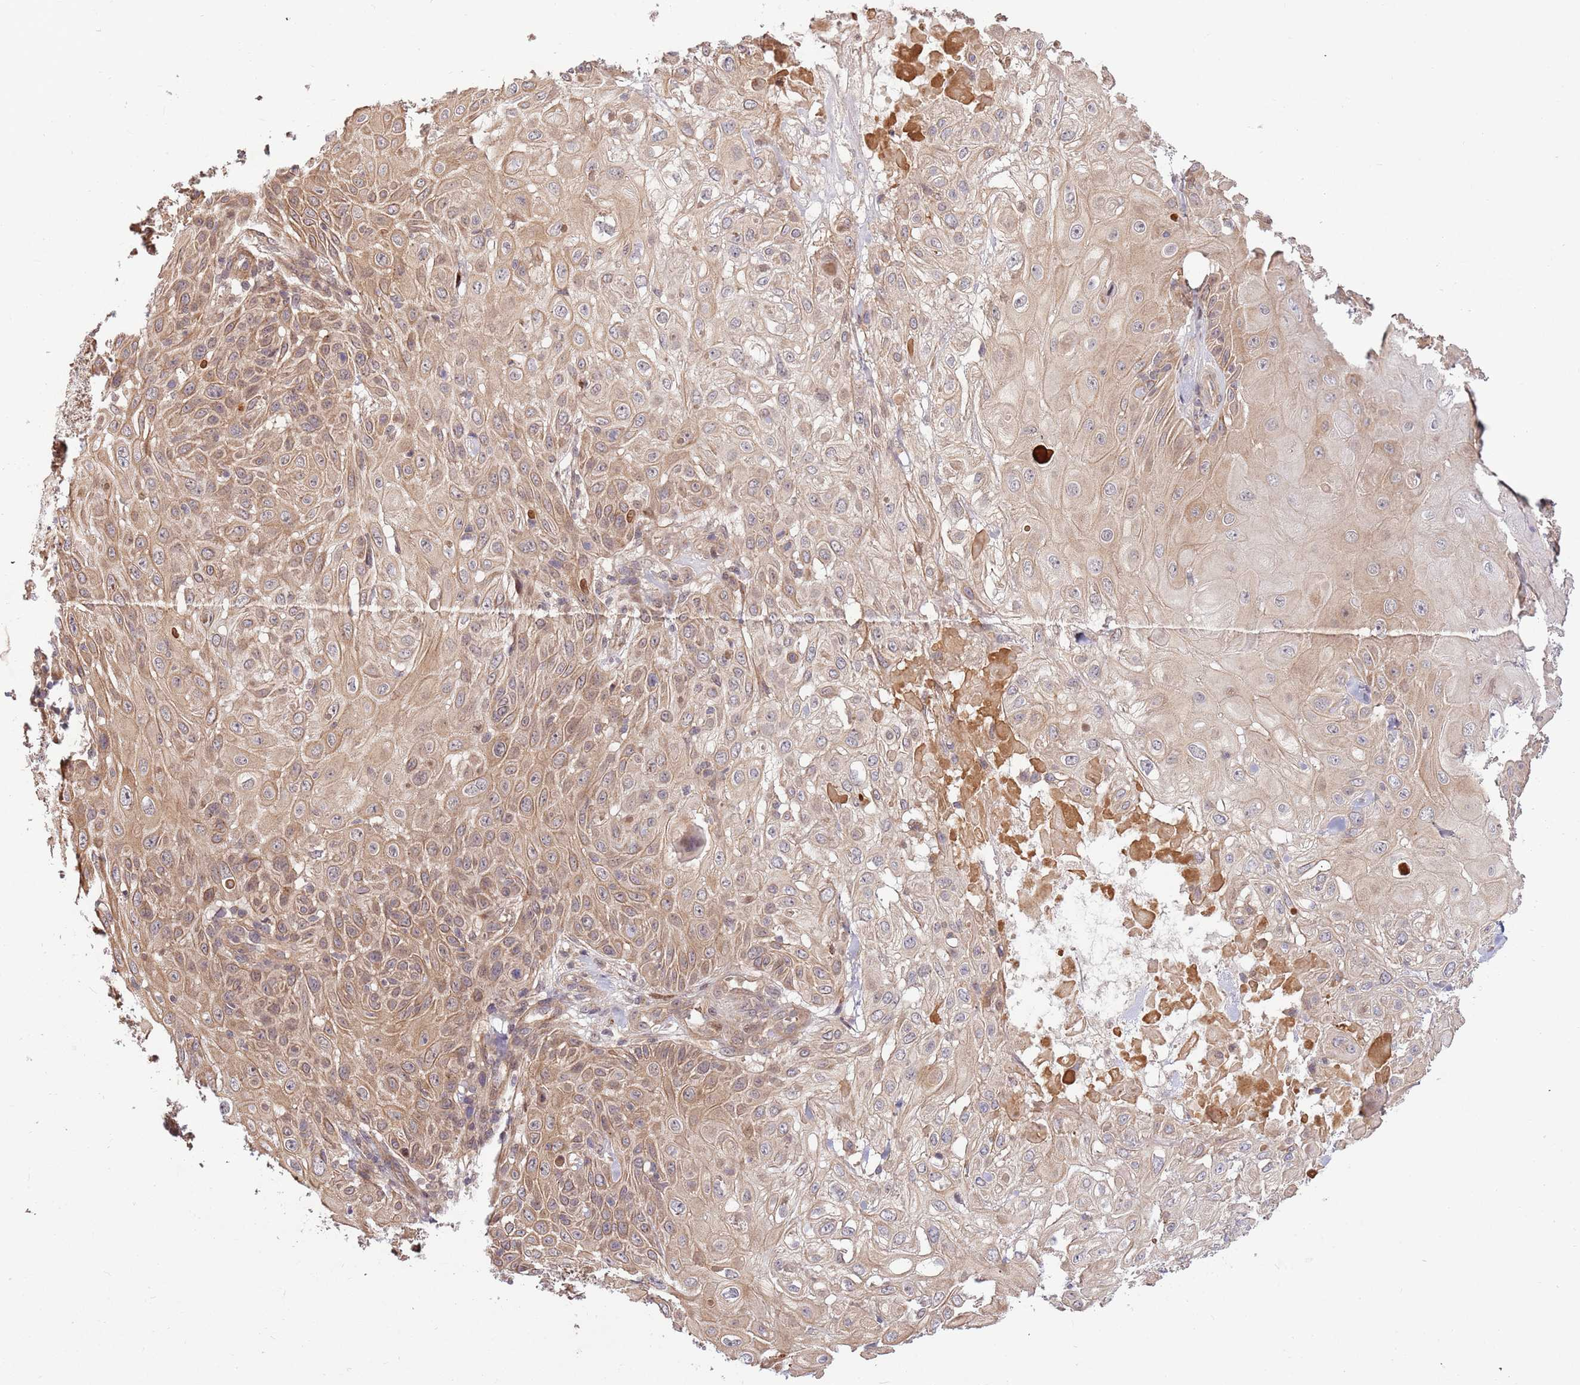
{"staining": {"intensity": "moderate", "quantity": "25%-75%", "location": "cytoplasmic/membranous"}, "tissue": "skin cancer", "cell_type": "Tumor cells", "image_type": "cancer", "snomed": [{"axis": "morphology", "description": "Normal tissue, NOS"}, {"axis": "morphology", "description": "Squamous cell carcinoma, NOS"}, {"axis": "topography", "description": "Skin"}, {"axis": "topography", "description": "Cartilage tissue"}], "caption": "A histopathology image of skin cancer stained for a protein demonstrates moderate cytoplasmic/membranous brown staining in tumor cells.", "gene": "HAUS3", "patient": {"sex": "female", "age": 79}}